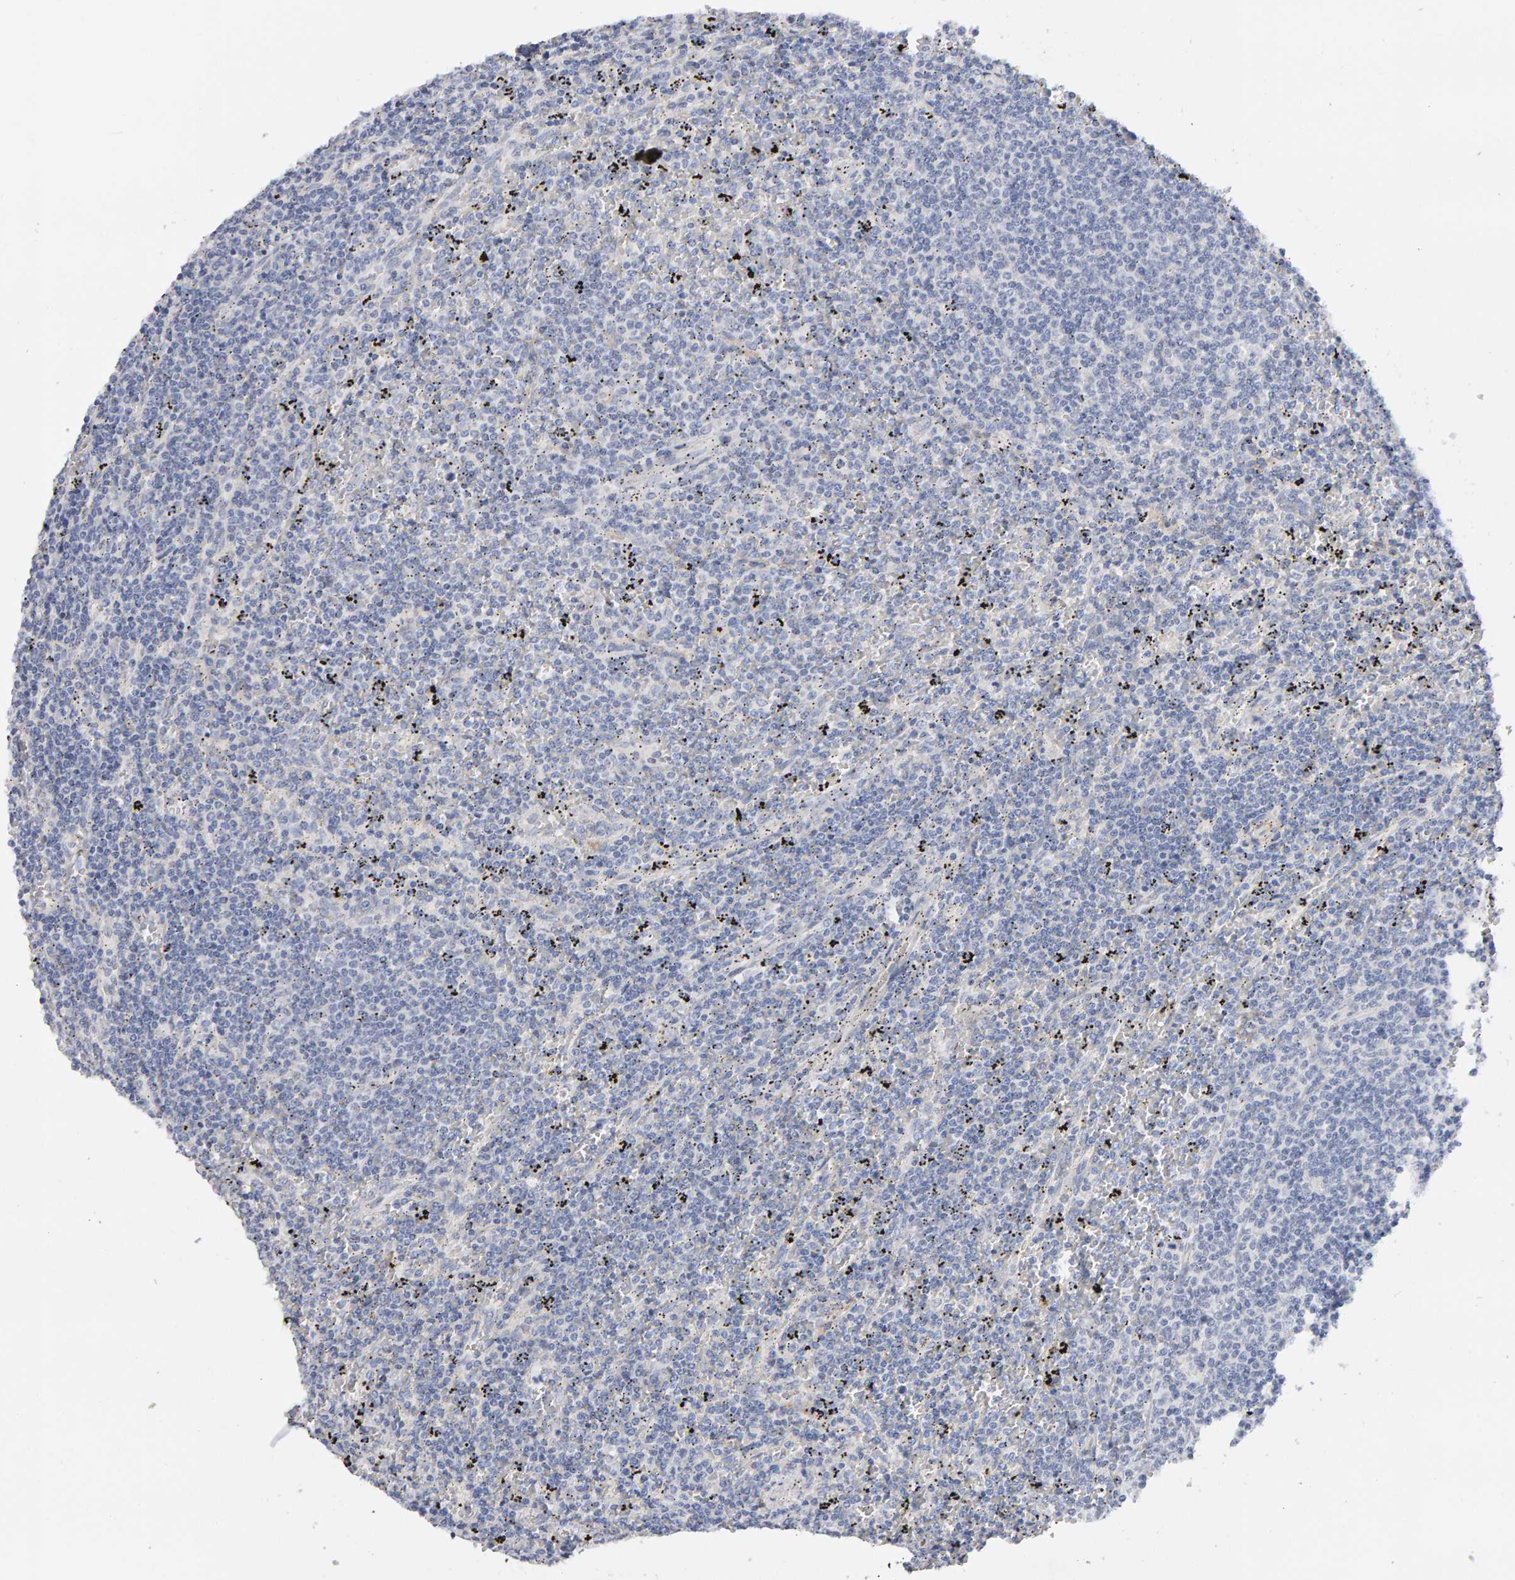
{"staining": {"intensity": "negative", "quantity": "none", "location": "none"}, "tissue": "lymphoma", "cell_type": "Tumor cells", "image_type": "cancer", "snomed": [{"axis": "morphology", "description": "Malignant lymphoma, non-Hodgkin's type, Low grade"}, {"axis": "topography", "description": "Spleen"}], "caption": "High power microscopy micrograph of an immunohistochemistry photomicrograph of malignant lymphoma, non-Hodgkin's type (low-grade), revealing no significant expression in tumor cells.", "gene": "METRNL", "patient": {"sex": "female", "age": 50}}